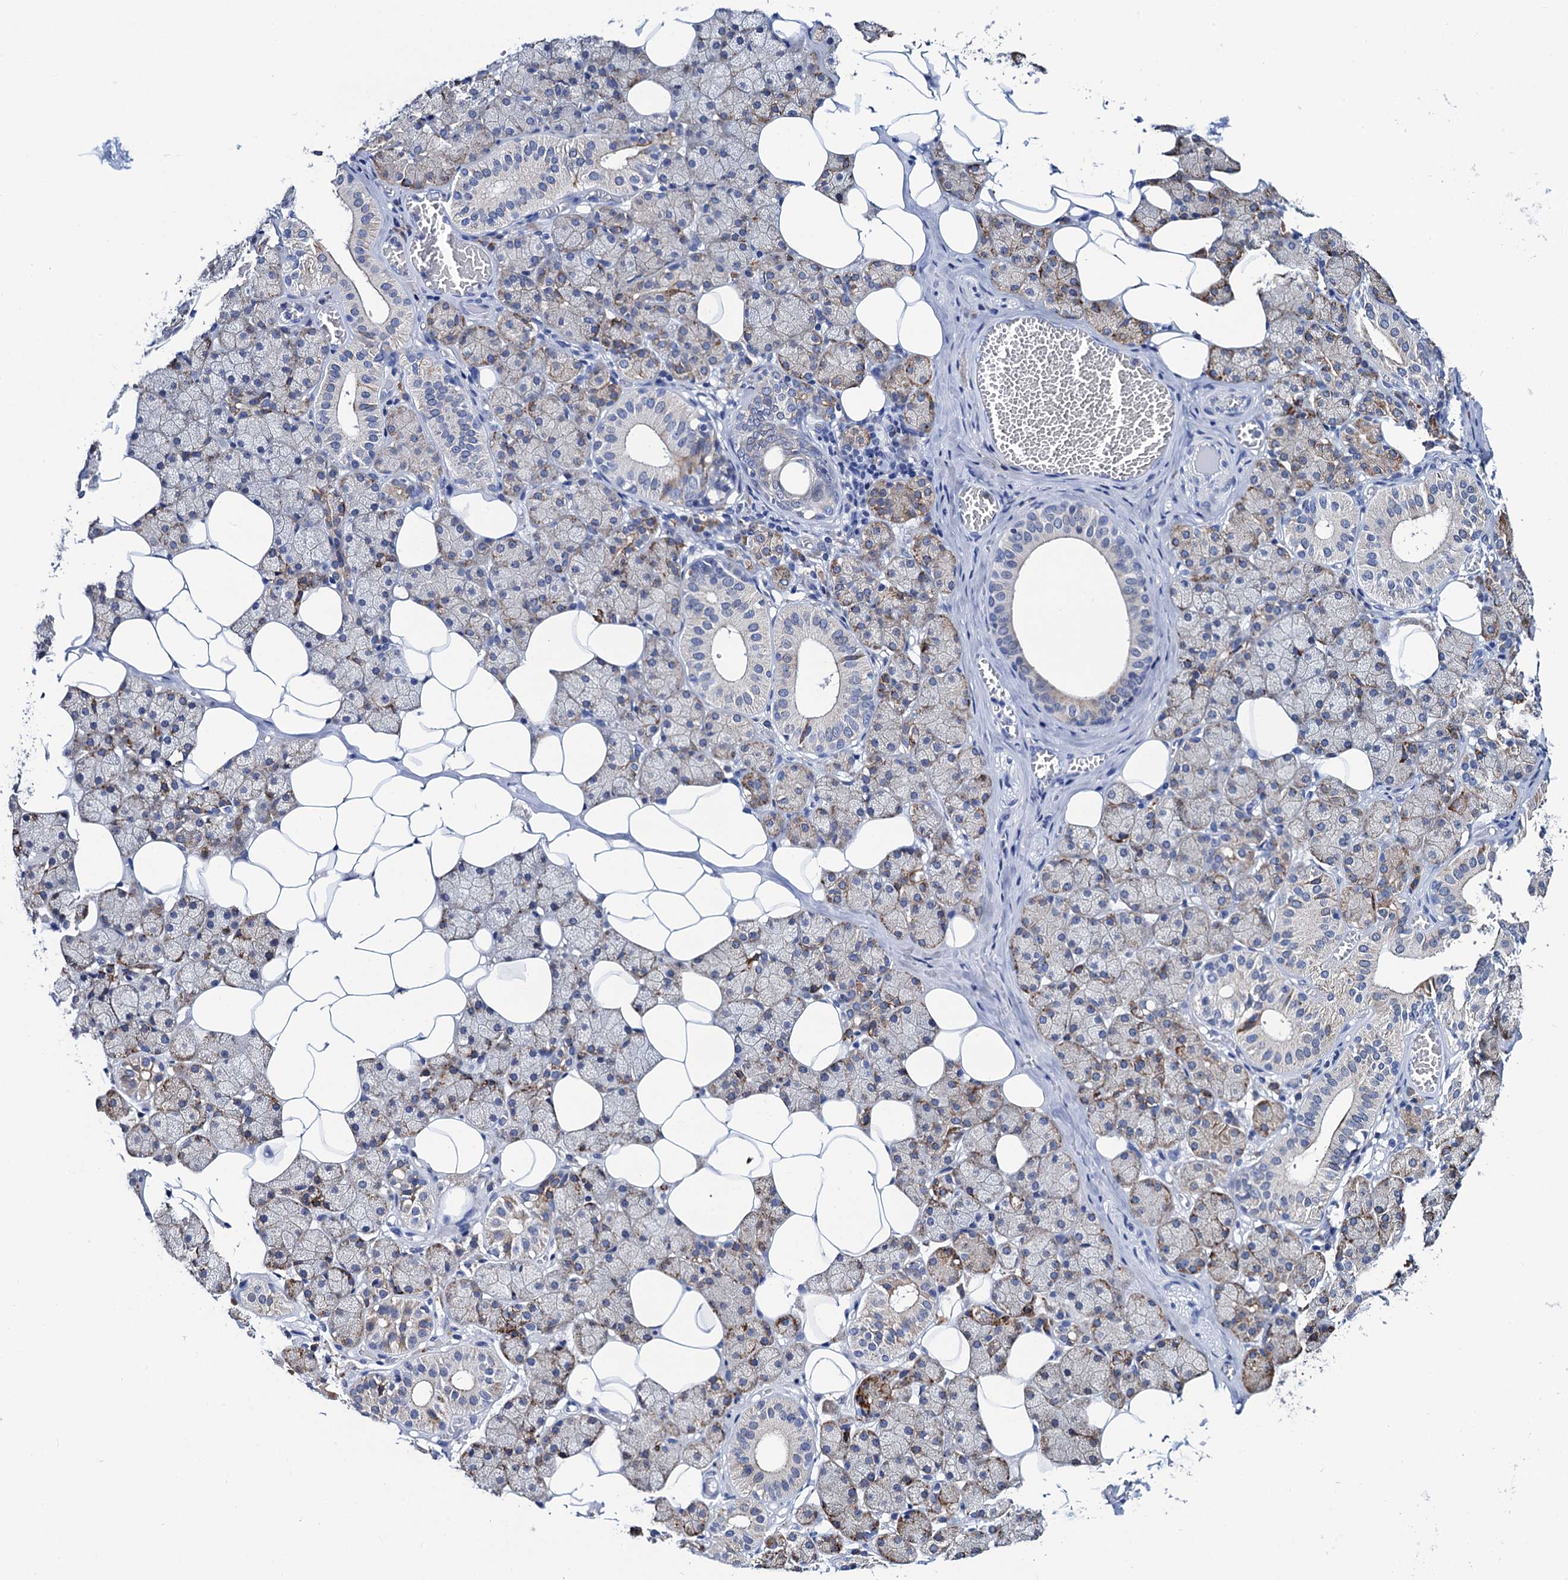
{"staining": {"intensity": "moderate", "quantity": "<25%", "location": "cytoplasmic/membranous"}, "tissue": "salivary gland", "cell_type": "Glandular cells", "image_type": "normal", "snomed": [{"axis": "morphology", "description": "Normal tissue, NOS"}, {"axis": "topography", "description": "Salivary gland"}], "caption": "A micrograph showing moderate cytoplasmic/membranous positivity in approximately <25% of glandular cells in unremarkable salivary gland, as visualized by brown immunohistochemical staining.", "gene": "SLC7A10", "patient": {"sex": "female", "age": 33}}